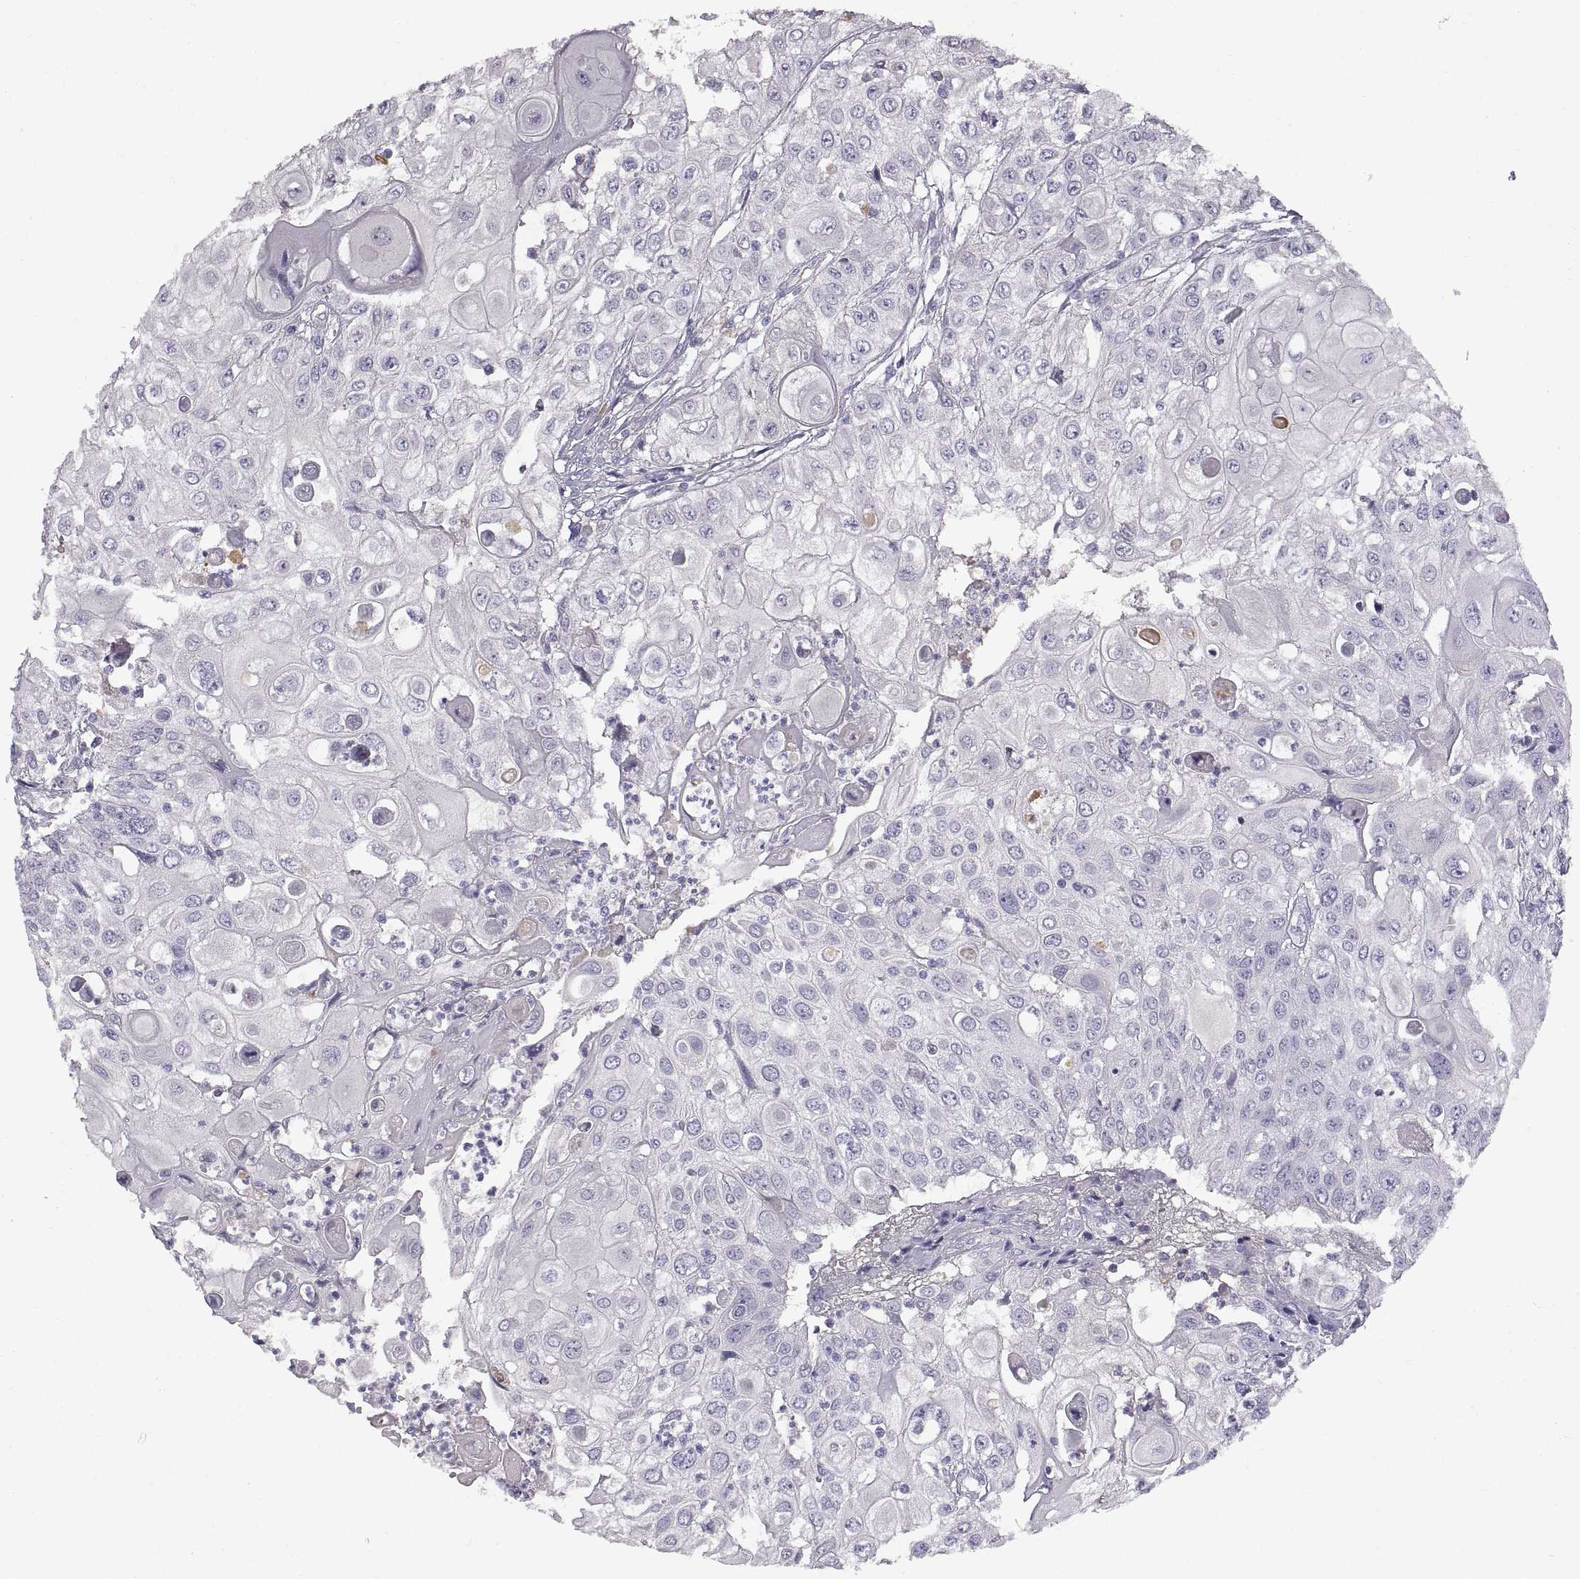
{"staining": {"intensity": "negative", "quantity": "none", "location": "none"}, "tissue": "urothelial cancer", "cell_type": "Tumor cells", "image_type": "cancer", "snomed": [{"axis": "morphology", "description": "Urothelial carcinoma, High grade"}, {"axis": "topography", "description": "Urinary bladder"}], "caption": "IHC of urothelial carcinoma (high-grade) displays no staining in tumor cells.", "gene": "ADAM32", "patient": {"sex": "female", "age": 79}}